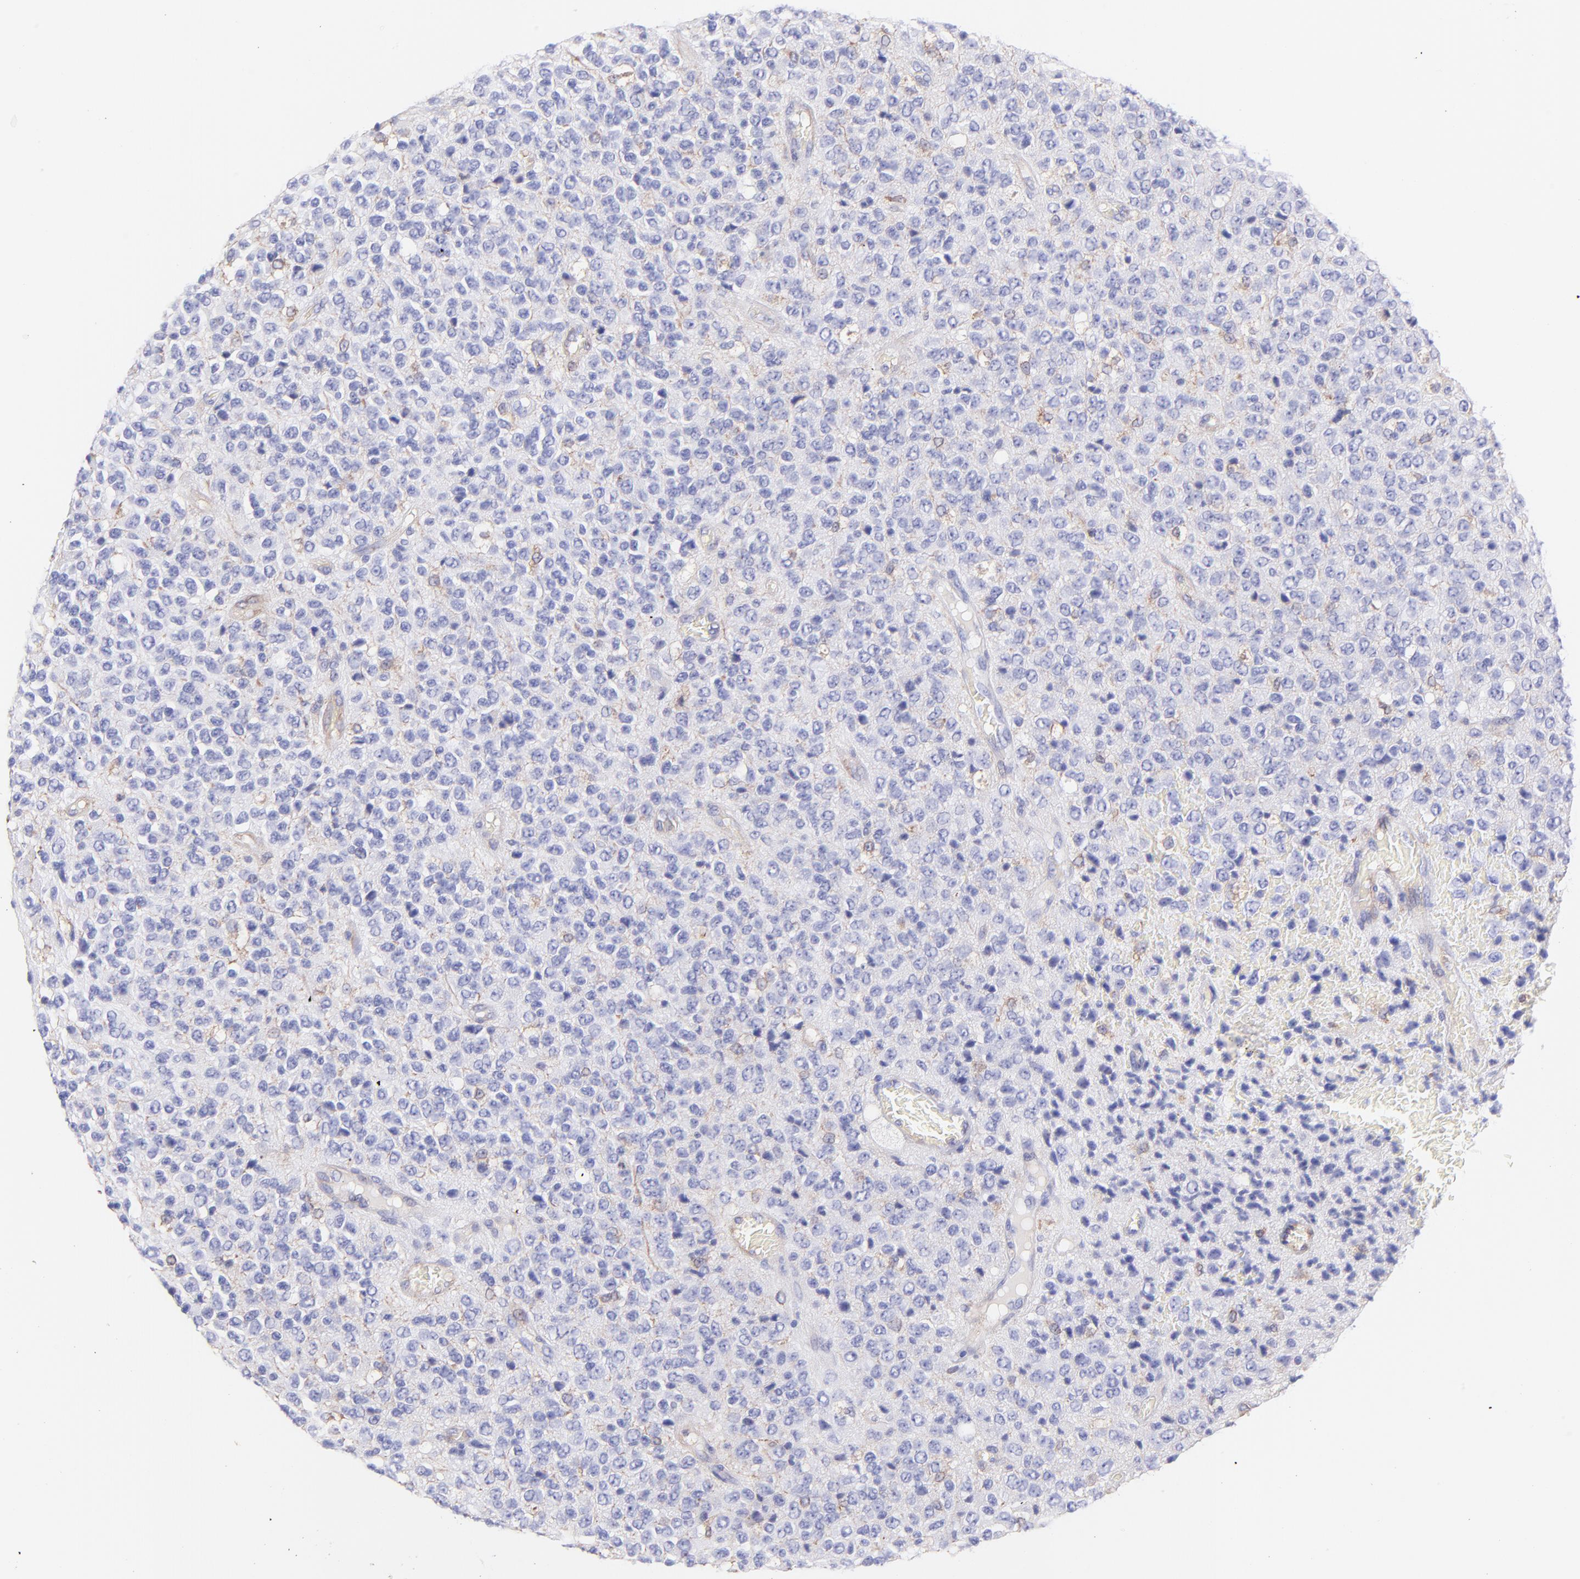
{"staining": {"intensity": "negative", "quantity": "none", "location": "none"}, "tissue": "glioma", "cell_type": "Tumor cells", "image_type": "cancer", "snomed": [{"axis": "morphology", "description": "Glioma, malignant, High grade"}, {"axis": "topography", "description": "pancreas cauda"}], "caption": "High-grade glioma (malignant) was stained to show a protein in brown. There is no significant staining in tumor cells.", "gene": "IRAG2", "patient": {"sex": "male", "age": 60}}